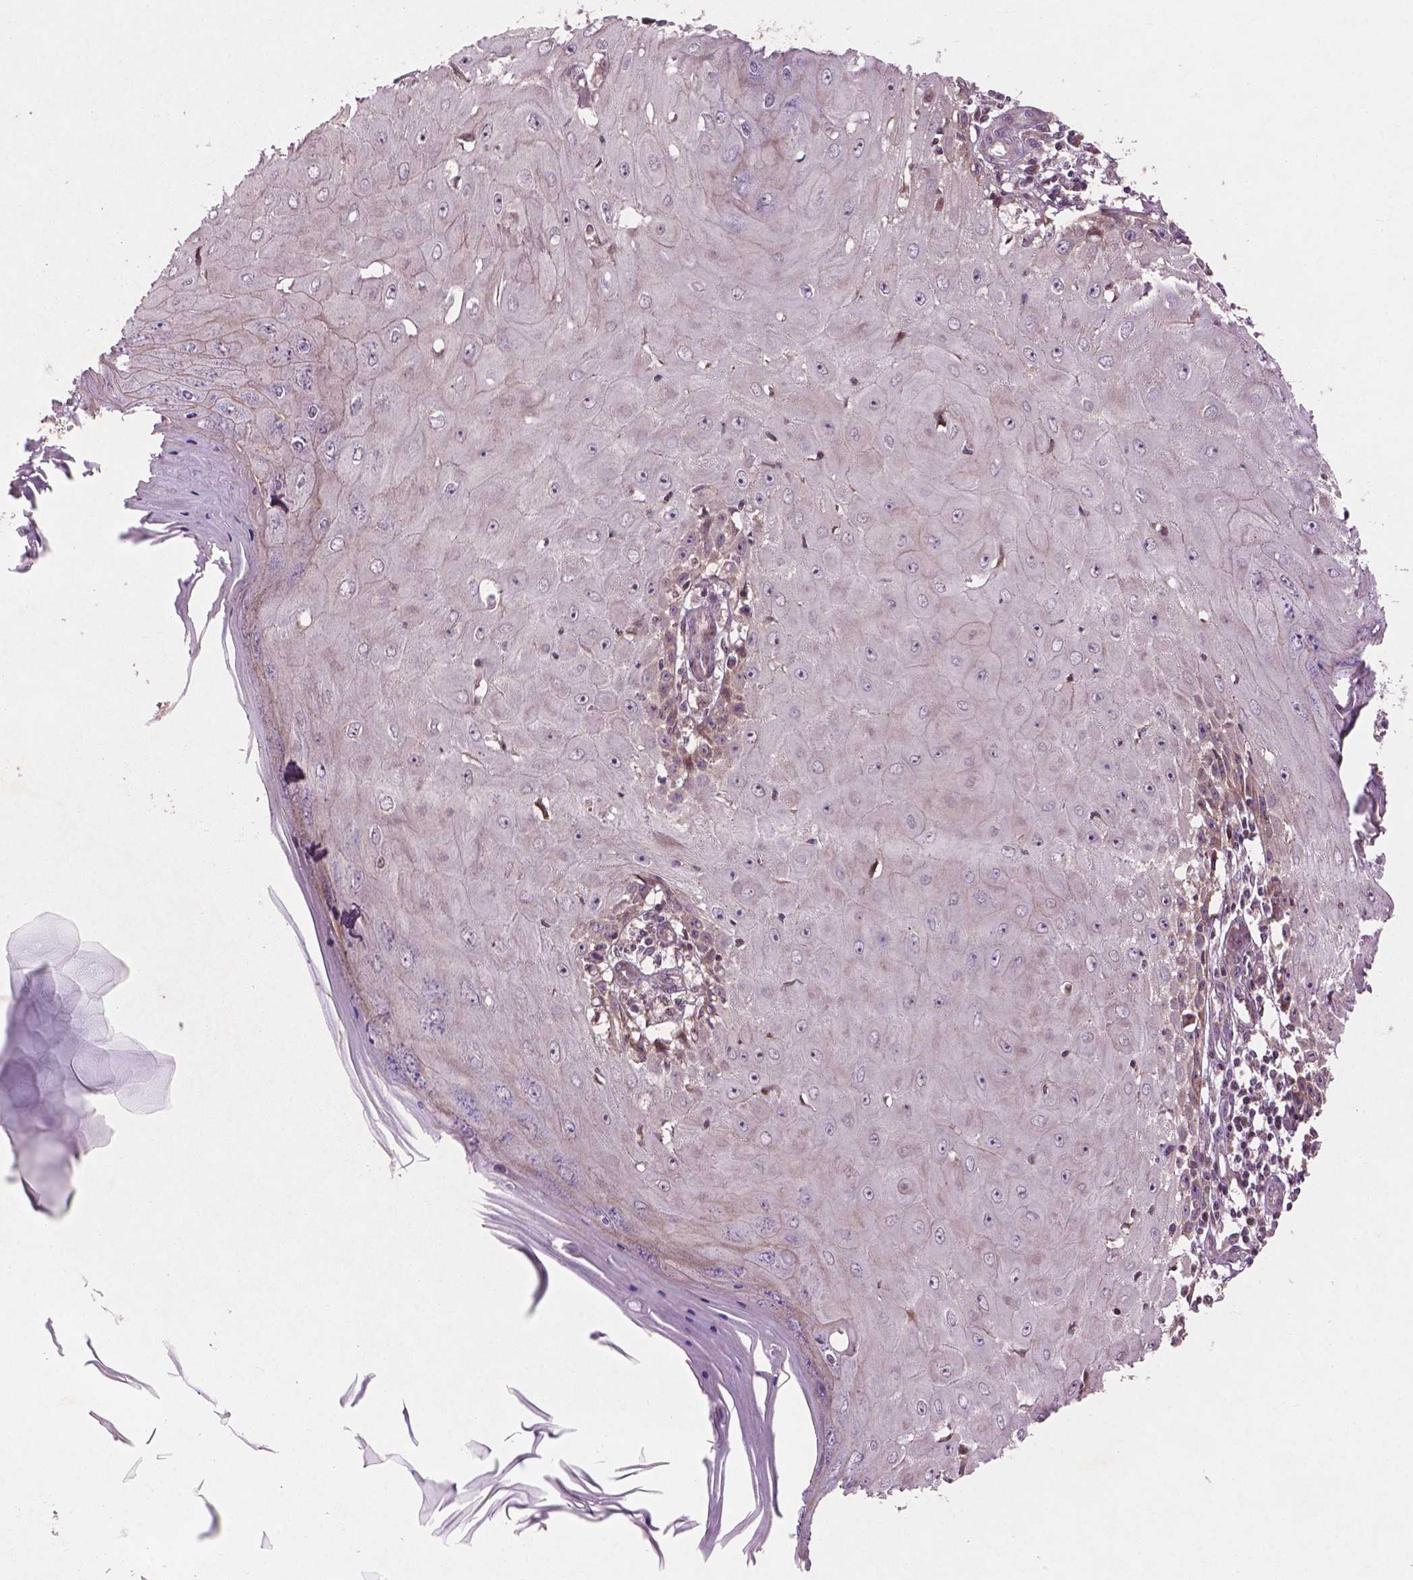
{"staining": {"intensity": "negative", "quantity": "none", "location": "none"}, "tissue": "skin cancer", "cell_type": "Tumor cells", "image_type": "cancer", "snomed": [{"axis": "morphology", "description": "Squamous cell carcinoma, NOS"}, {"axis": "topography", "description": "Skin"}], "caption": "This histopathology image is of skin squamous cell carcinoma stained with immunohistochemistry (IHC) to label a protein in brown with the nuclei are counter-stained blue. There is no expression in tumor cells.", "gene": "B3GALNT2", "patient": {"sex": "female", "age": 73}}